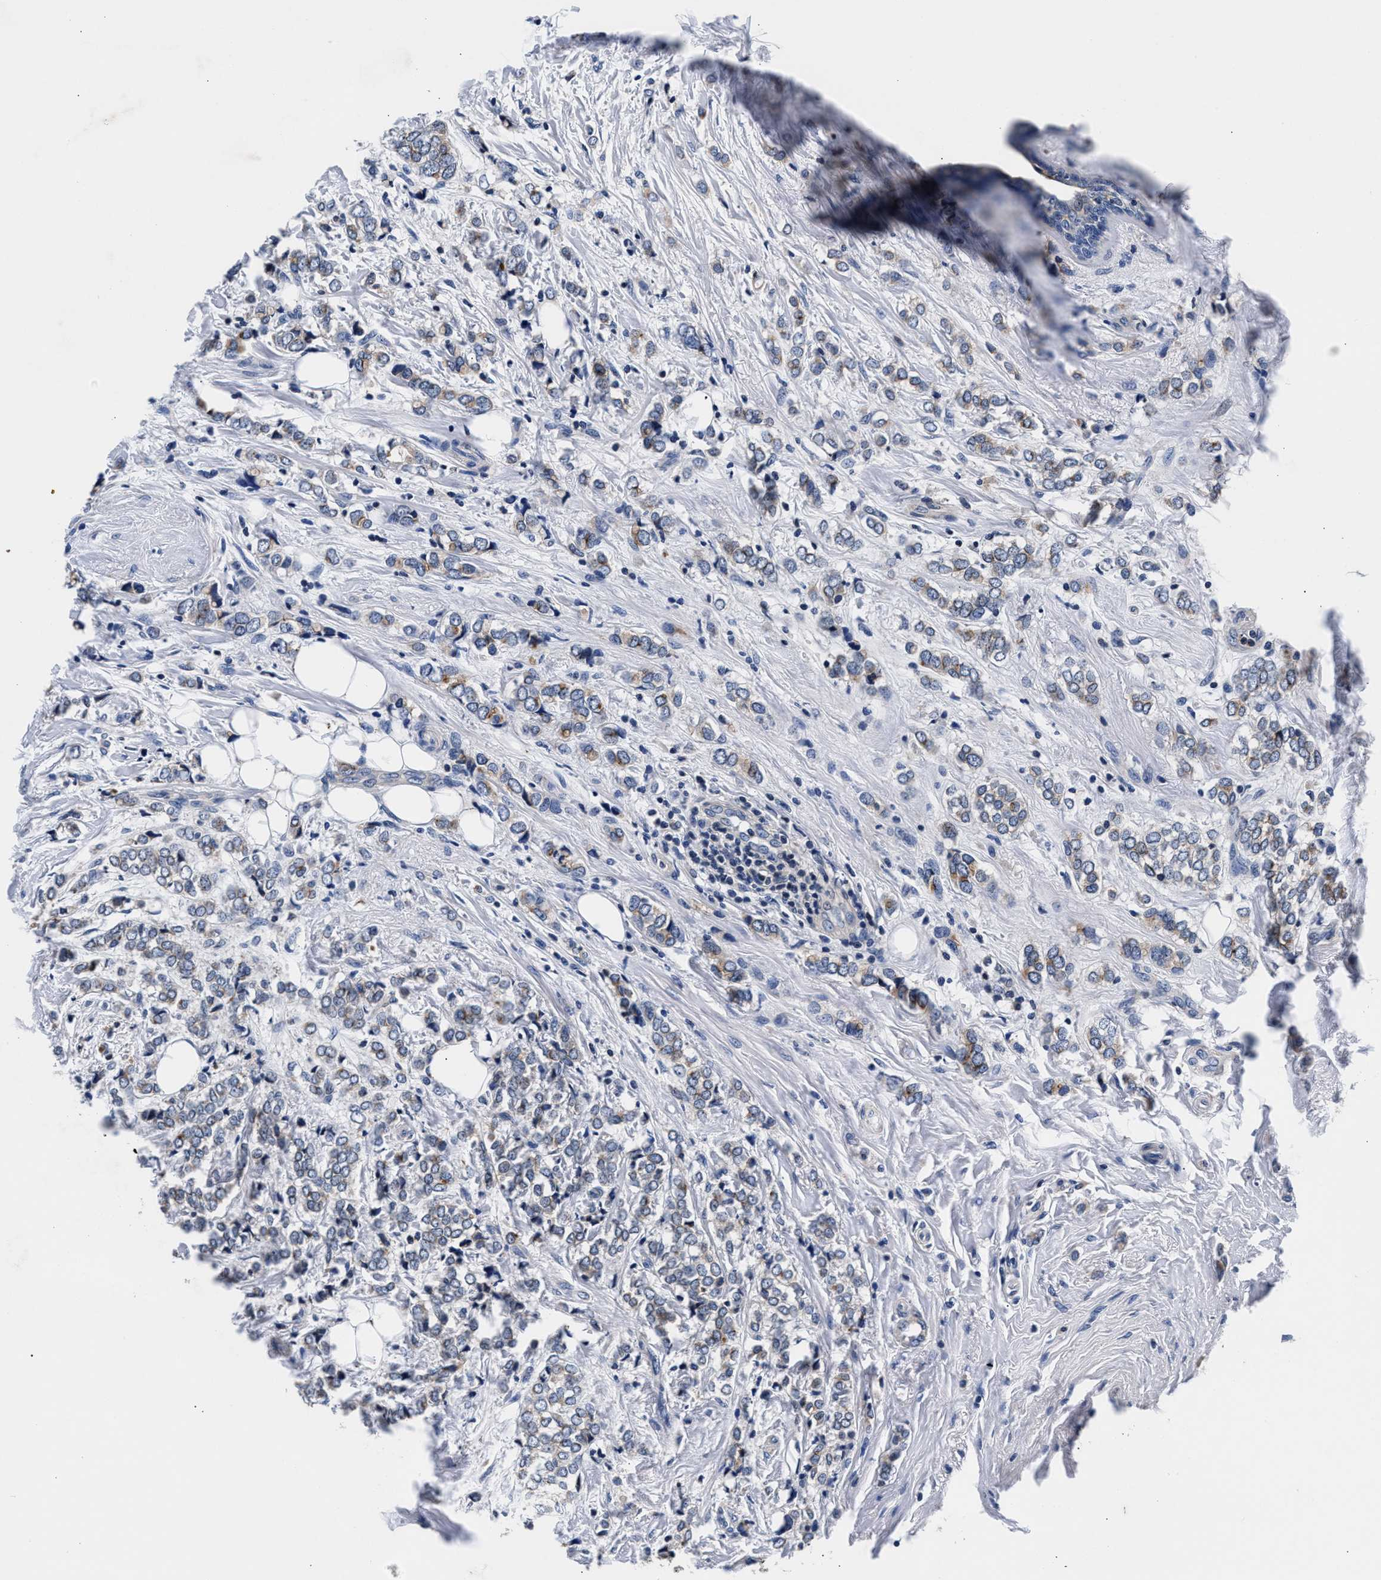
{"staining": {"intensity": "moderate", "quantity": "<25%", "location": "cytoplasmic/membranous"}, "tissue": "breast cancer", "cell_type": "Tumor cells", "image_type": "cancer", "snomed": [{"axis": "morphology", "description": "Normal tissue, NOS"}, {"axis": "morphology", "description": "Lobular carcinoma"}, {"axis": "topography", "description": "Breast"}], "caption": "Tumor cells show moderate cytoplasmic/membranous staining in approximately <25% of cells in breast lobular carcinoma.", "gene": "PHF24", "patient": {"sex": "female", "age": 47}}